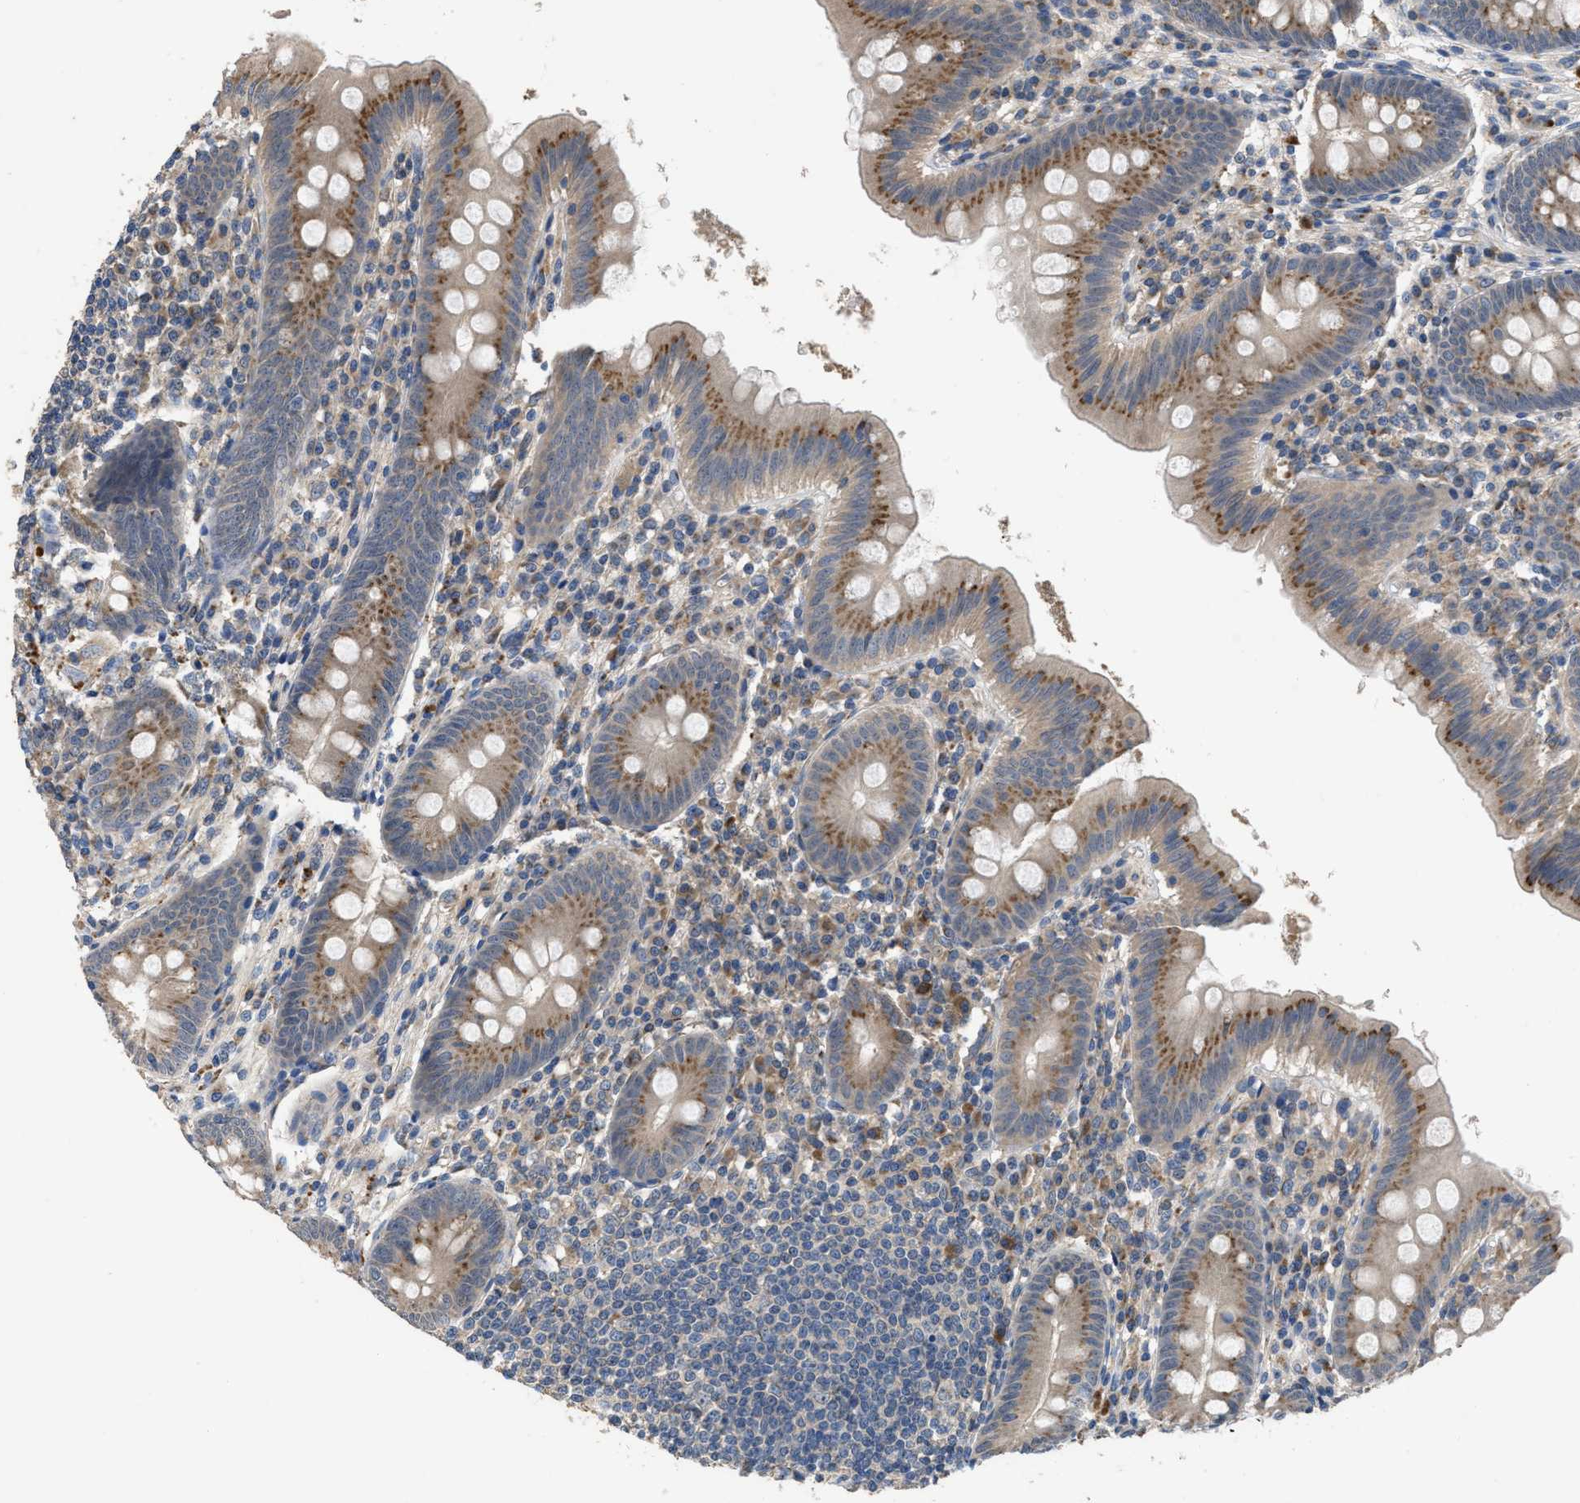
{"staining": {"intensity": "moderate", "quantity": ">75%", "location": "cytoplasmic/membranous"}, "tissue": "appendix", "cell_type": "Glandular cells", "image_type": "normal", "snomed": [{"axis": "morphology", "description": "Normal tissue, NOS"}, {"axis": "topography", "description": "Appendix"}], "caption": "Glandular cells exhibit moderate cytoplasmic/membranous expression in approximately >75% of cells in normal appendix.", "gene": "SIK2", "patient": {"sex": "male", "age": 56}}